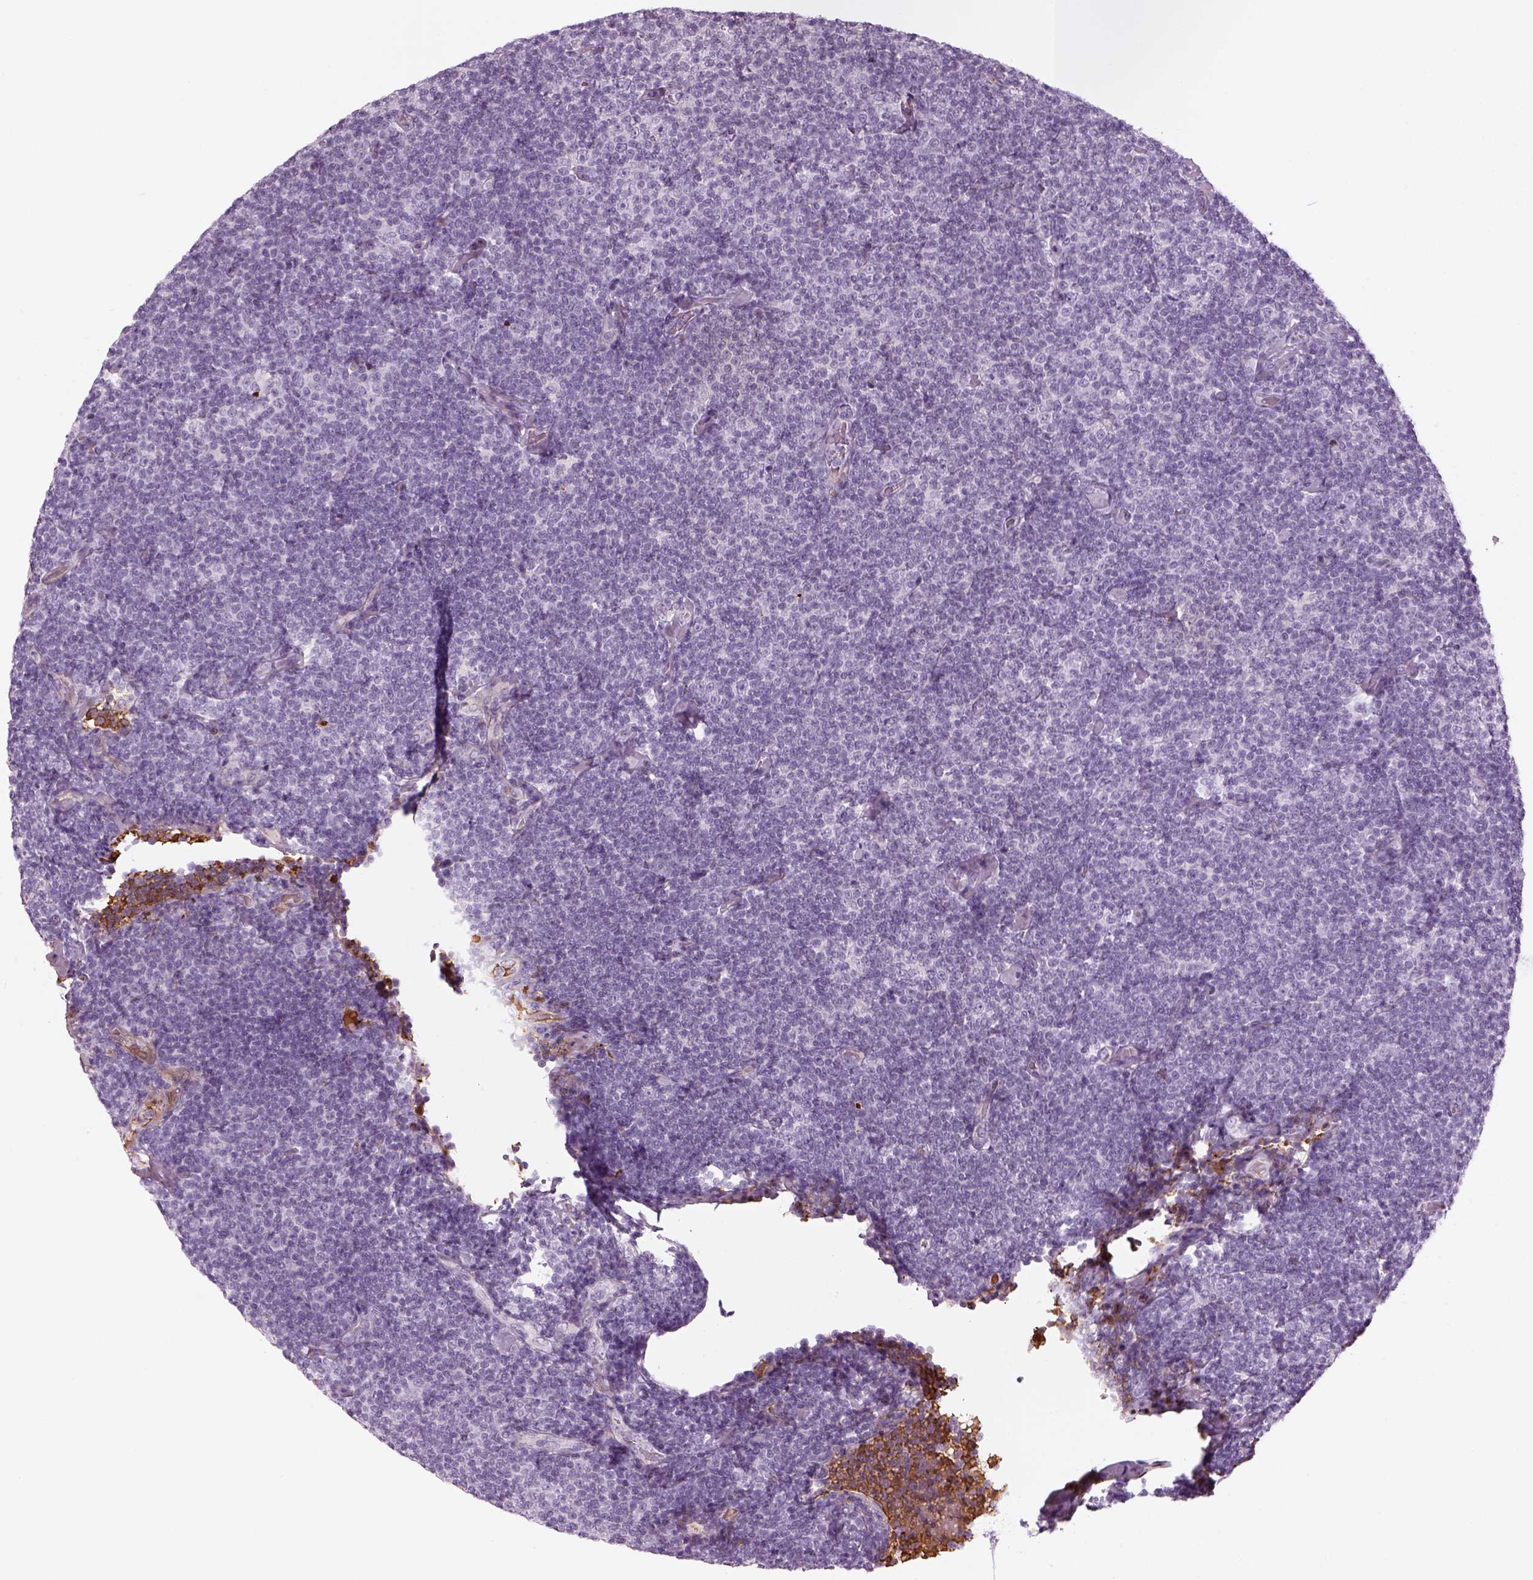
{"staining": {"intensity": "negative", "quantity": "none", "location": "none"}, "tissue": "lymphoma", "cell_type": "Tumor cells", "image_type": "cancer", "snomed": [{"axis": "morphology", "description": "Malignant lymphoma, non-Hodgkin's type, Low grade"}, {"axis": "topography", "description": "Lymph node"}], "caption": "Tumor cells show no significant expression in lymphoma.", "gene": "PABPC1L2B", "patient": {"sex": "male", "age": 81}}